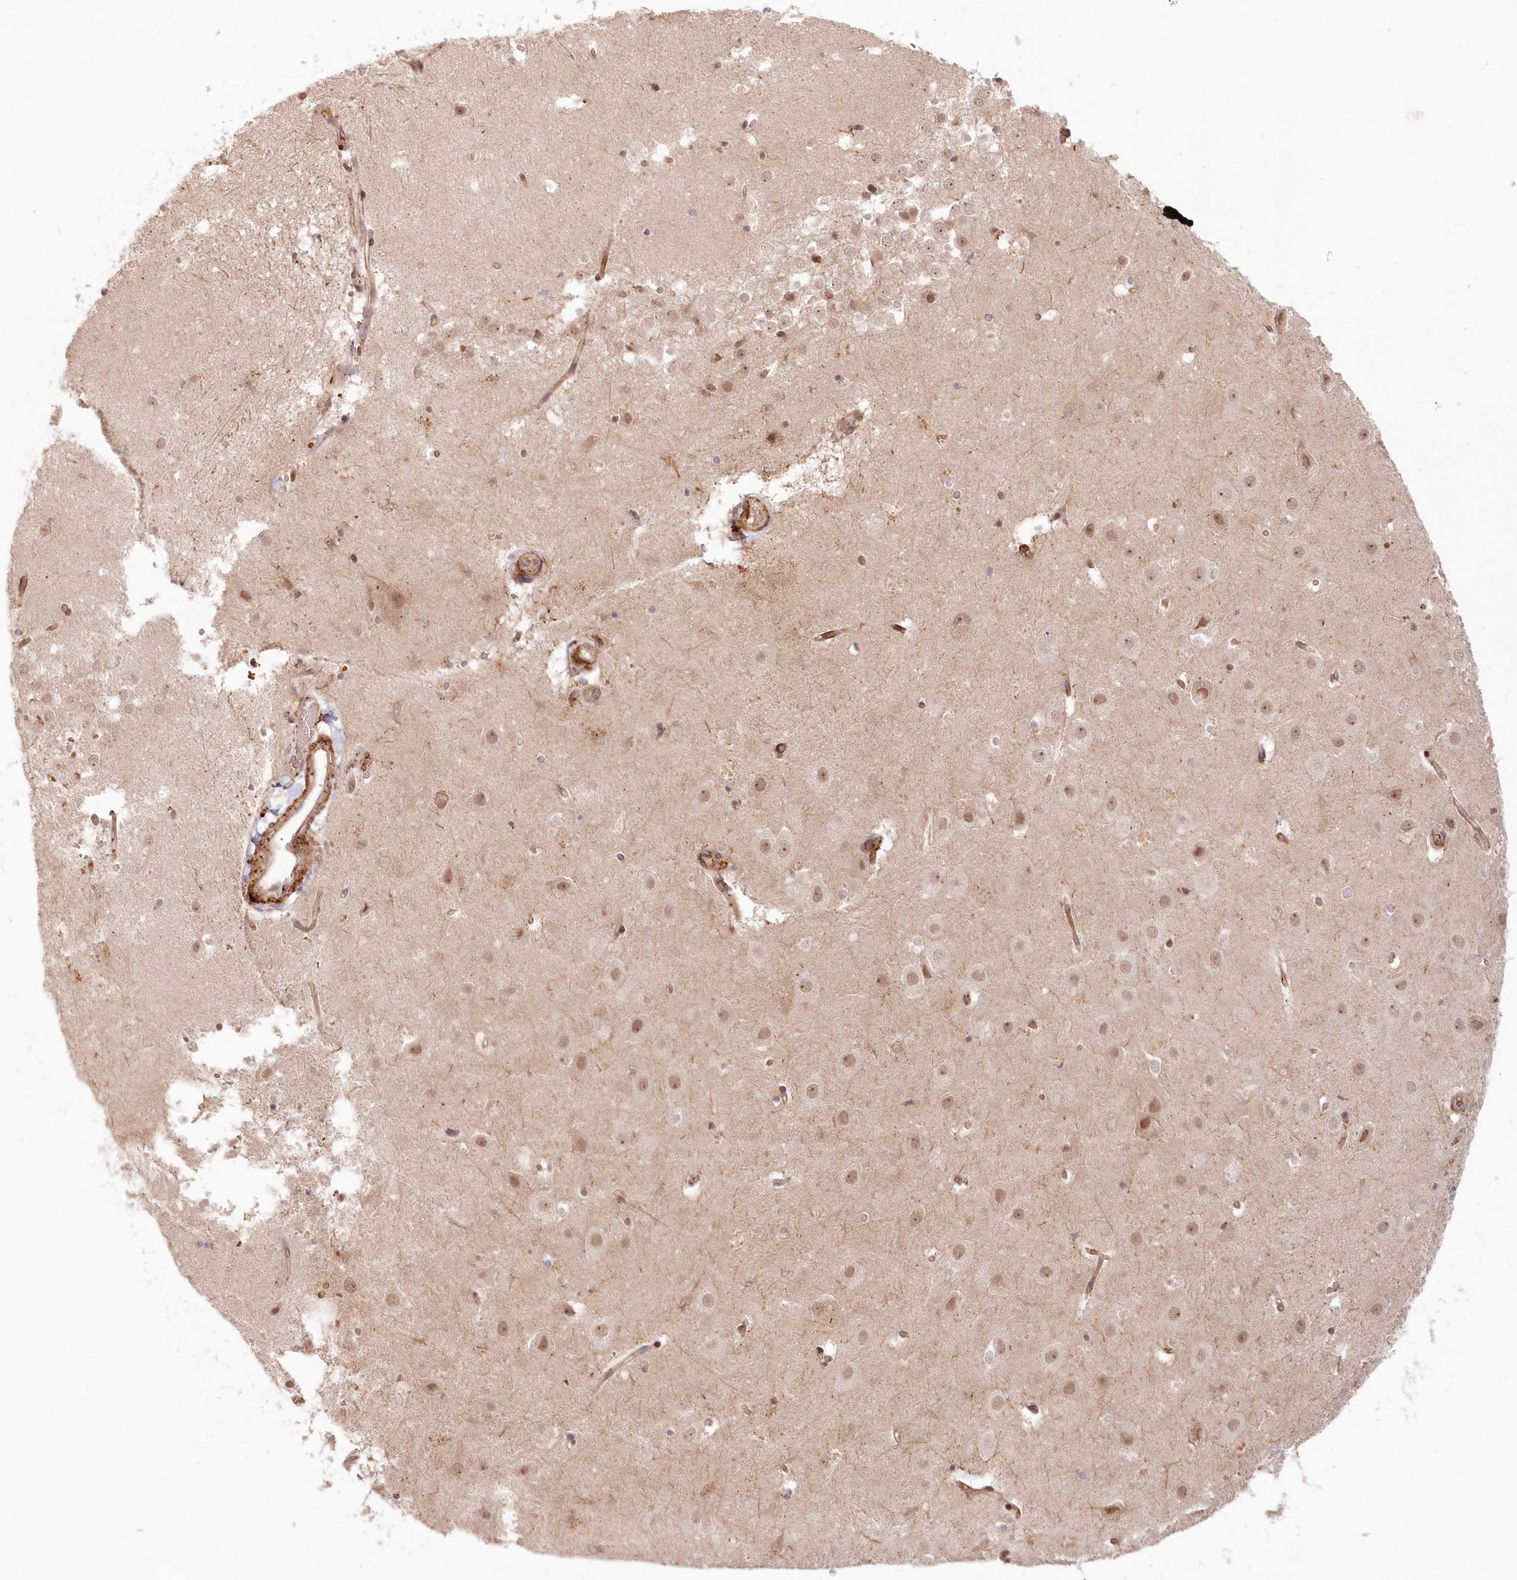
{"staining": {"intensity": "moderate", "quantity": "<25%", "location": "nuclear"}, "tissue": "hippocampus", "cell_type": "Glial cells", "image_type": "normal", "snomed": [{"axis": "morphology", "description": "Normal tissue, NOS"}, {"axis": "topography", "description": "Hippocampus"}], "caption": "Immunohistochemical staining of unremarkable human hippocampus exhibits low levels of moderate nuclear positivity in approximately <25% of glial cells. Ihc stains the protein of interest in brown and the nuclei are stained blue.", "gene": "UBTD2", "patient": {"sex": "female", "age": 52}}